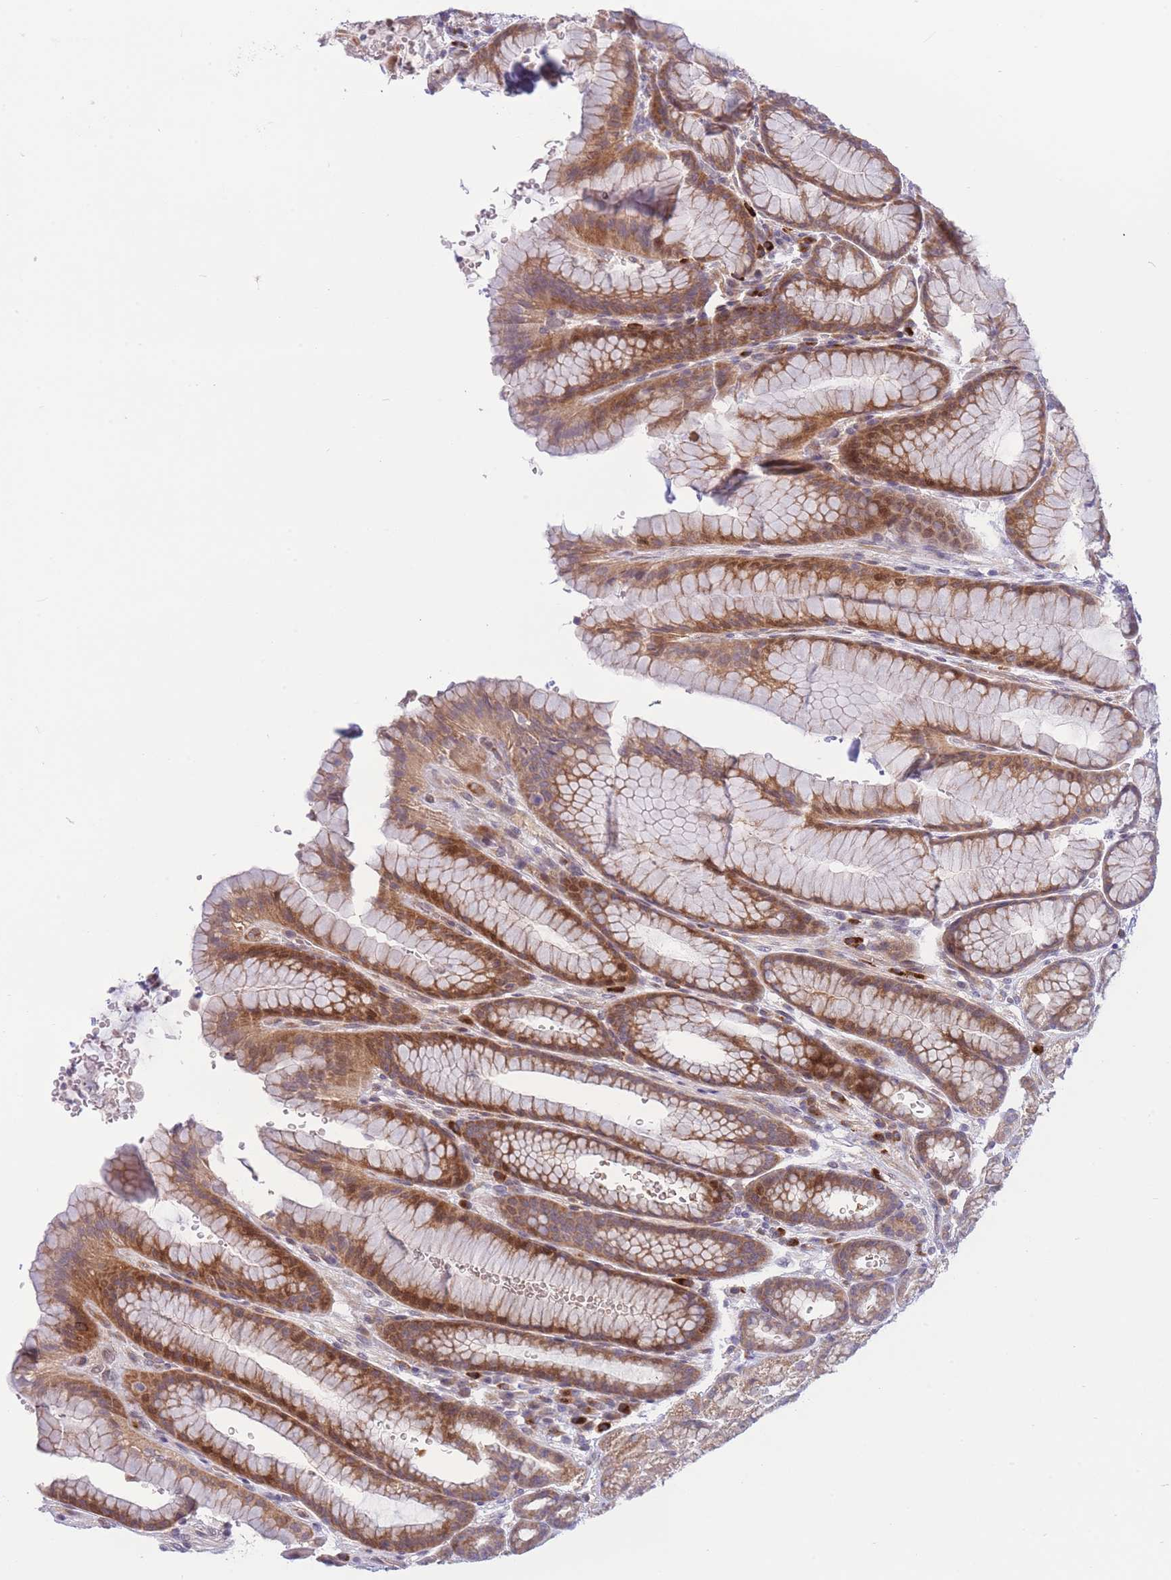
{"staining": {"intensity": "moderate", "quantity": ">75%", "location": "cytoplasmic/membranous"}, "tissue": "stomach", "cell_type": "Glandular cells", "image_type": "normal", "snomed": [{"axis": "morphology", "description": "Normal tissue, NOS"}, {"axis": "morphology", "description": "Adenocarcinoma, NOS"}, {"axis": "topography", "description": "Stomach"}], "caption": "IHC staining of normal stomach, which demonstrates medium levels of moderate cytoplasmic/membranous positivity in about >75% of glandular cells indicating moderate cytoplasmic/membranous protein expression. The staining was performed using DAB (brown) for protein detection and nuclei were counterstained in hematoxylin (blue).", "gene": "CDC25B", "patient": {"sex": "male", "age": 57}}